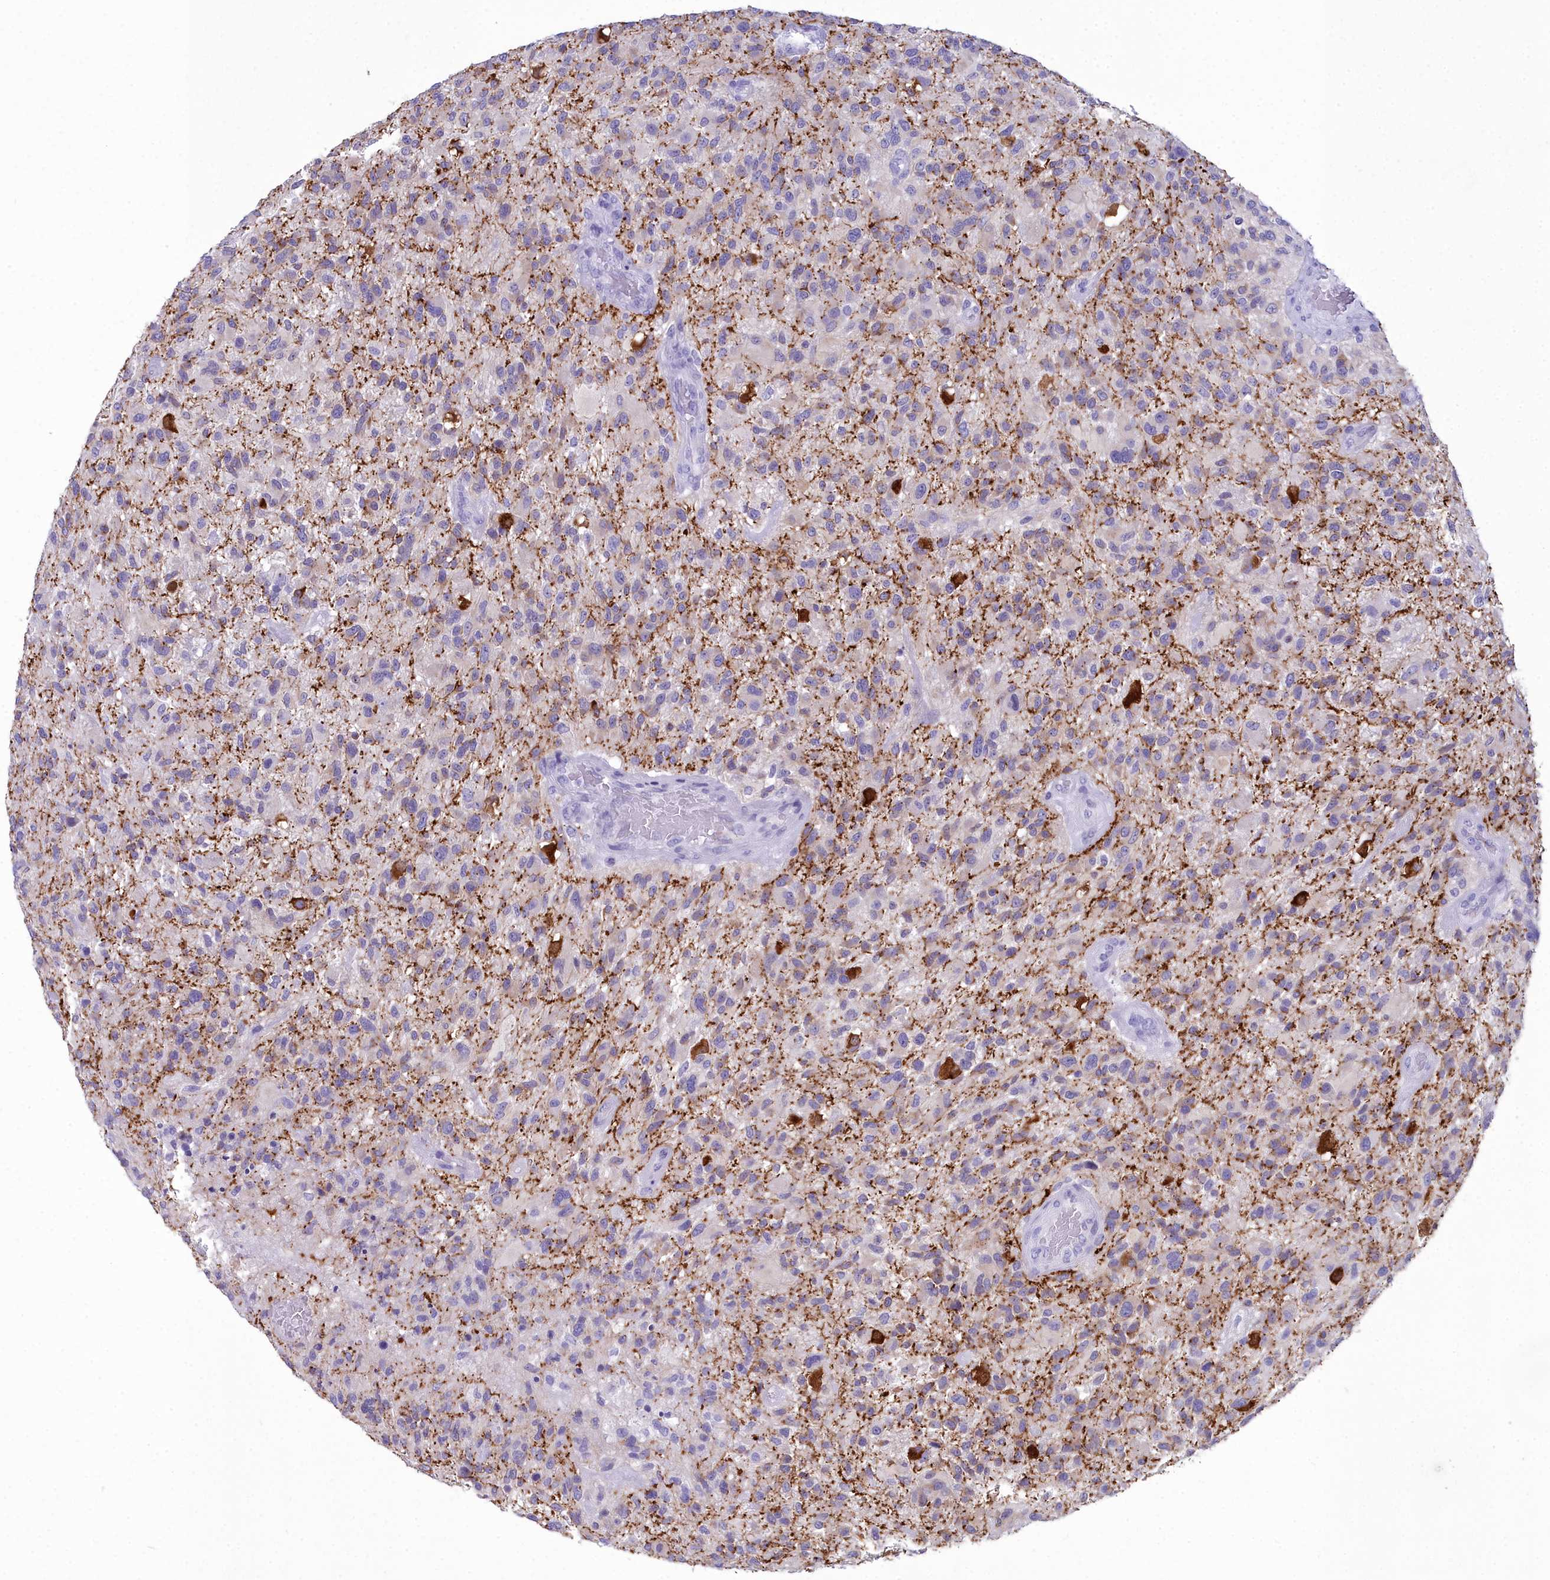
{"staining": {"intensity": "negative", "quantity": "none", "location": "none"}, "tissue": "glioma", "cell_type": "Tumor cells", "image_type": "cancer", "snomed": [{"axis": "morphology", "description": "Glioma, malignant, High grade"}, {"axis": "topography", "description": "Brain"}], "caption": "IHC micrograph of malignant glioma (high-grade) stained for a protein (brown), which displays no staining in tumor cells.", "gene": "MAP6", "patient": {"sex": "male", "age": 47}}